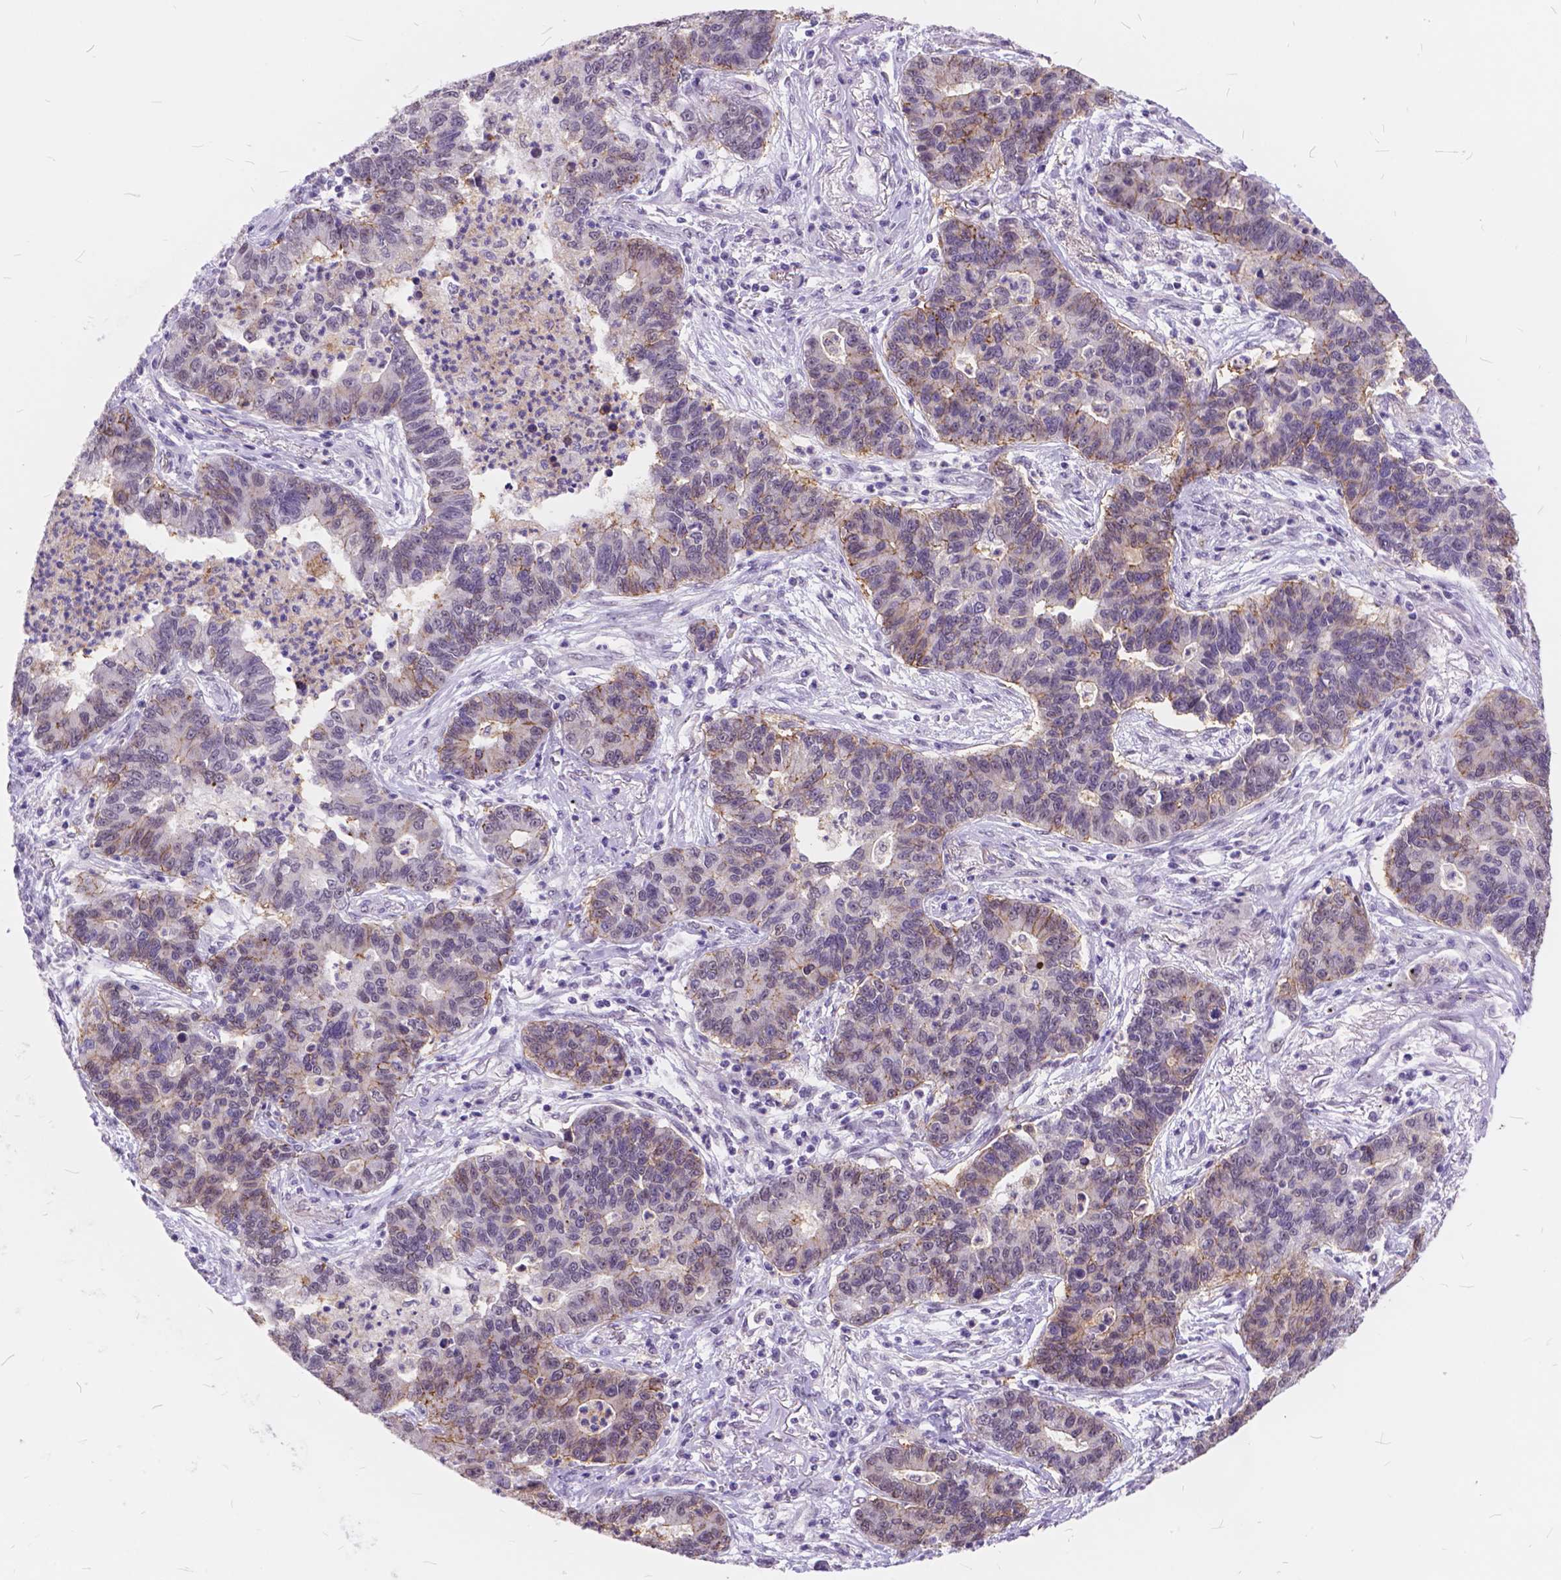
{"staining": {"intensity": "moderate", "quantity": "25%-75%", "location": "cytoplasmic/membranous"}, "tissue": "lung cancer", "cell_type": "Tumor cells", "image_type": "cancer", "snomed": [{"axis": "morphology", "description": "Adenocarcinoma, NOS"}, {"axis": "topography", "description": "Lung"}], "caption": "Immunohistochemistry image of human adenocarcinoma (lung) stained for a protein (brown), which shows medium levels of moderate cytoplasmic/membranous expression in about 25%-75% of tumor cells.", "gene": "MAN2C1", "patient": {"sex": "female", "age": 57}}